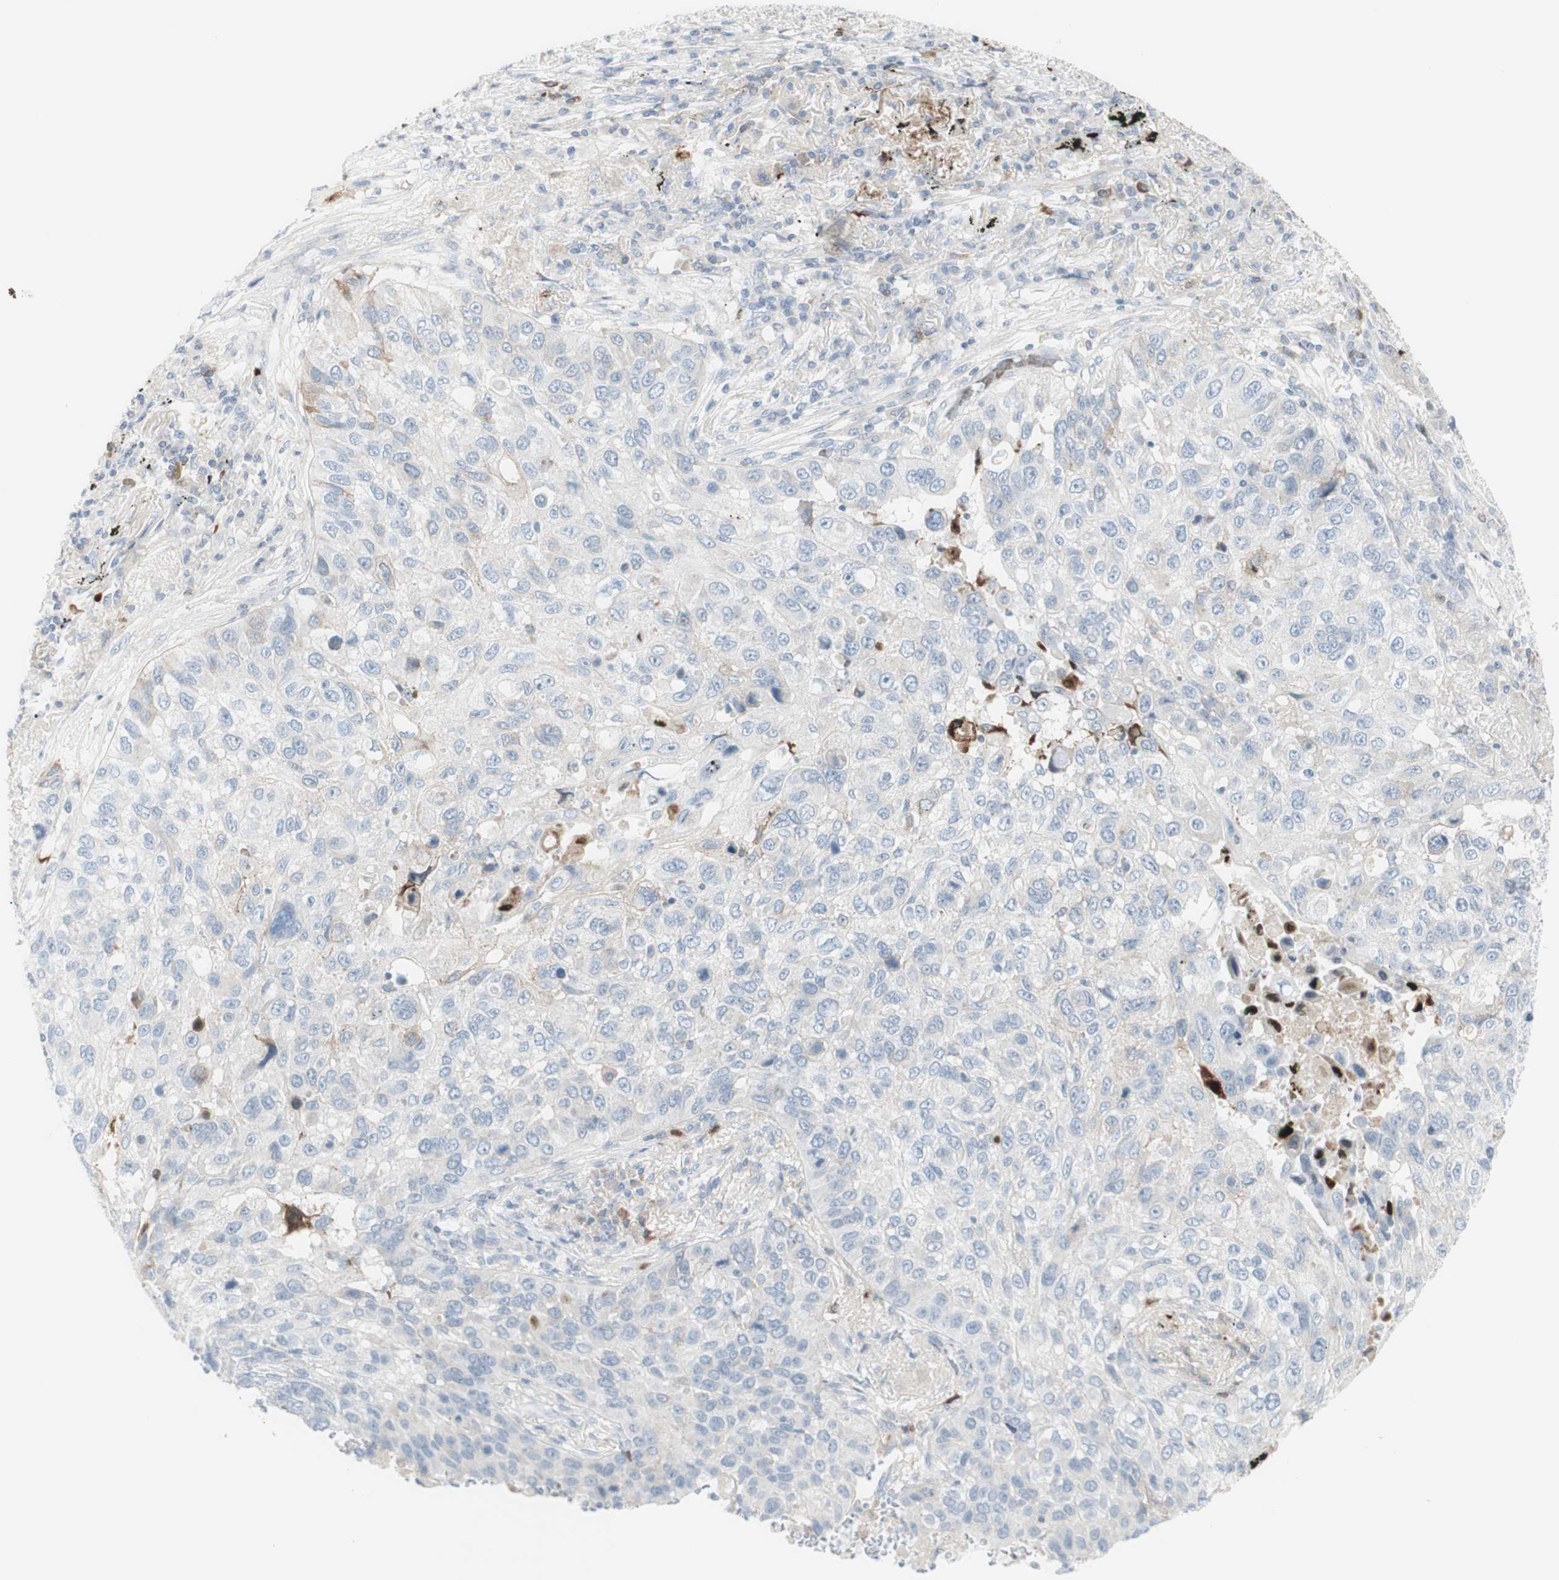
{"staining": {"intensity": "weak", "quantity": "<25%", "location": "cytoplasmic/membranous"}, "tissue": "lung cancer", "cell_type": "Tumor cells", "image_type": "cancer", "snomed": [{"axis": "morphology", "description": "Squamous cell carcinoma, NOS"}, {"axis": "topography", "description": "Lung"}], "caption": "High power microscopy photomicrograph of an immunohistochemistry histopathology image of squamous cell carcinoma (lung), revealing no significant positivity in tumor cells.", "gene": "MDK", "patient": {"sex": "male", "age": 57}}